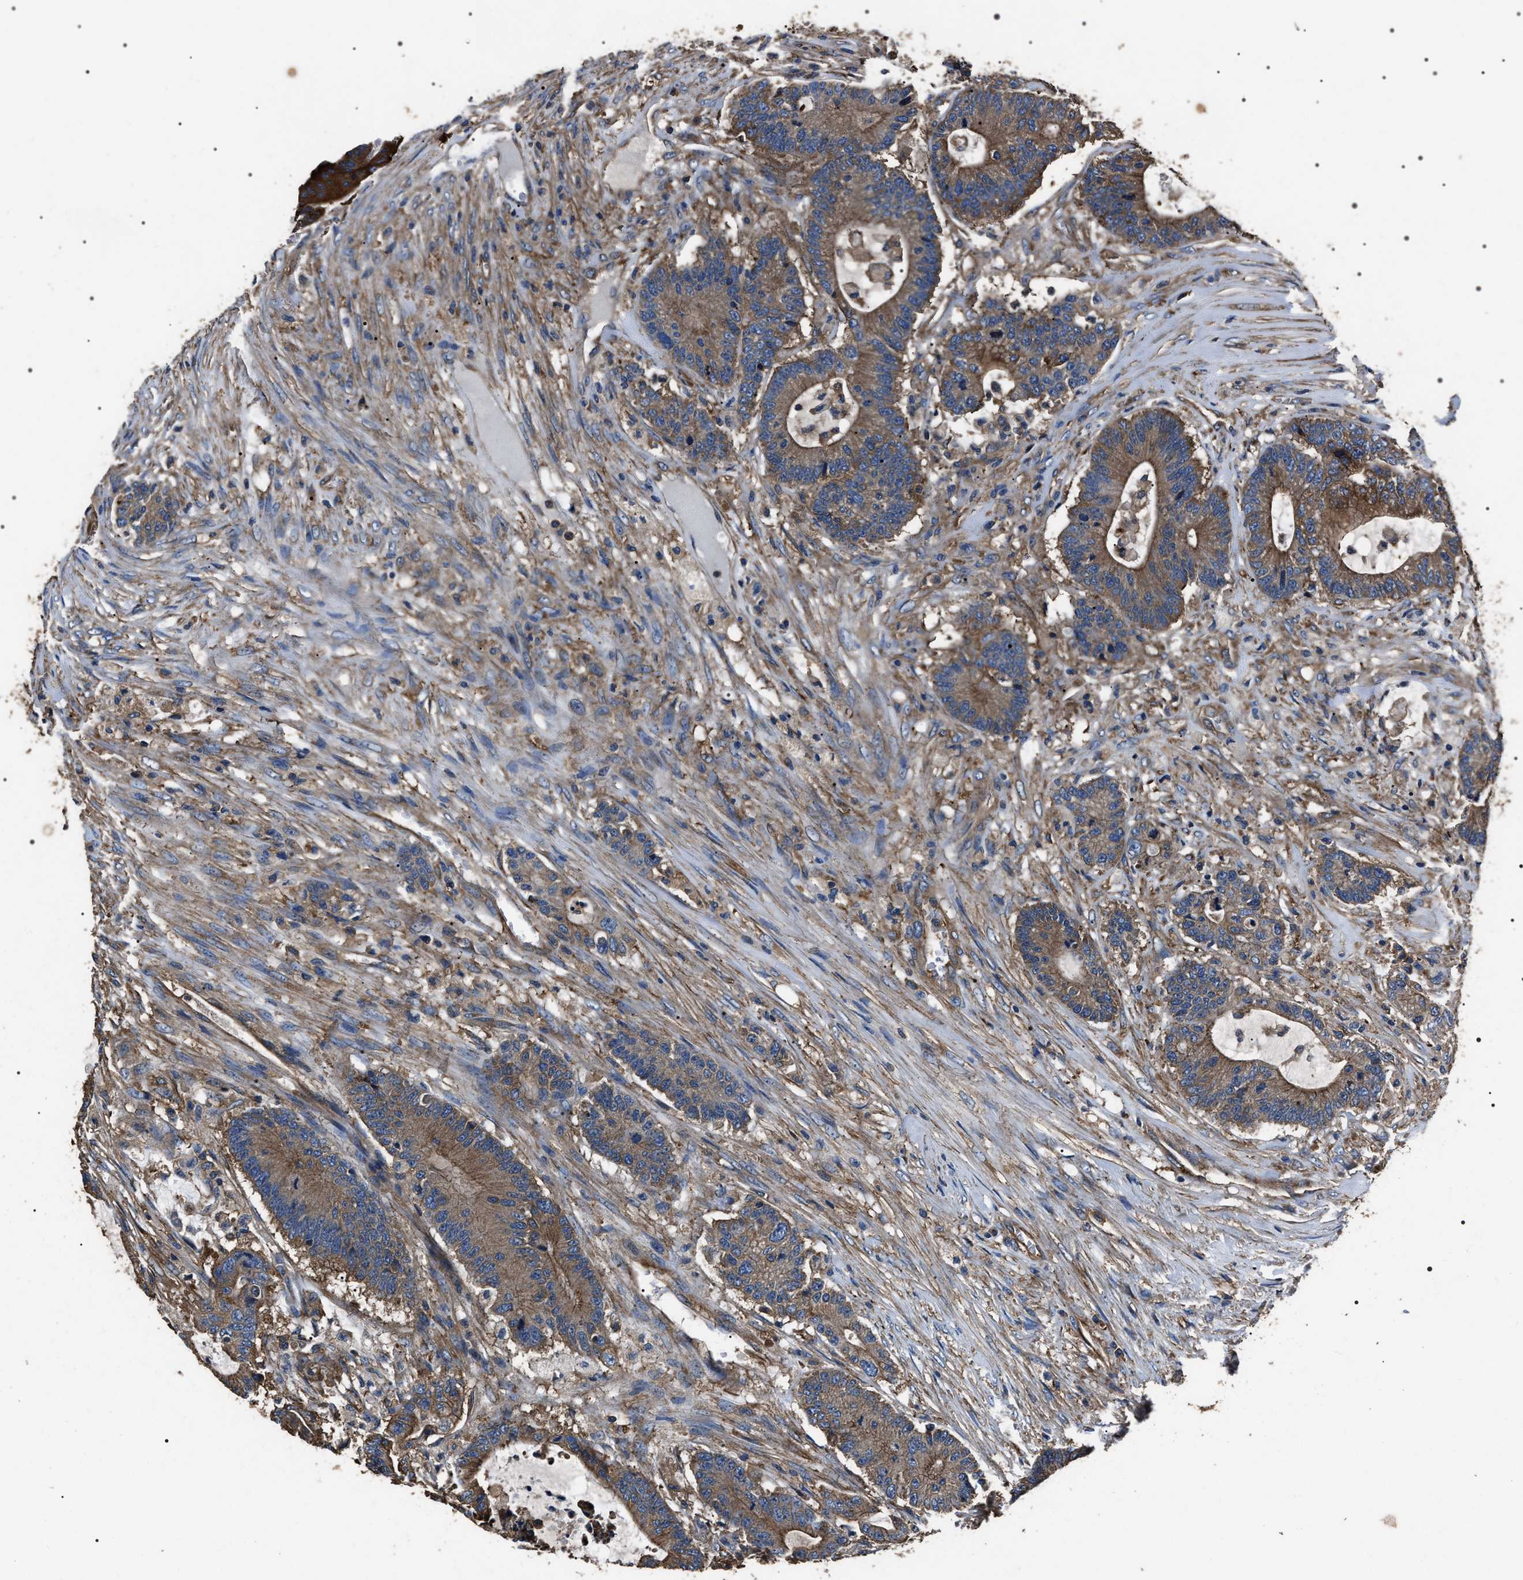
{"staining": {"intensity": "moderate", "quantity": ">75%", "location": "cytoplasmic/membranous"}, "tissue": "colorectal cancer", "cell_type": "Tumor cells", "image_type": "cancer", "snomed": [{"axis": "morphology", "description": "Adenocarcinoma, NOS"}, {"axis": "topography", "description": "Colon"}], "caption": "A brown stain highlights moderate cytoplasmic/membranous expression of a protein in colorectal adenocarcinoma tumor cells.", "gene": "HSCB", "patient": {"sex": "female", "age": 84}}